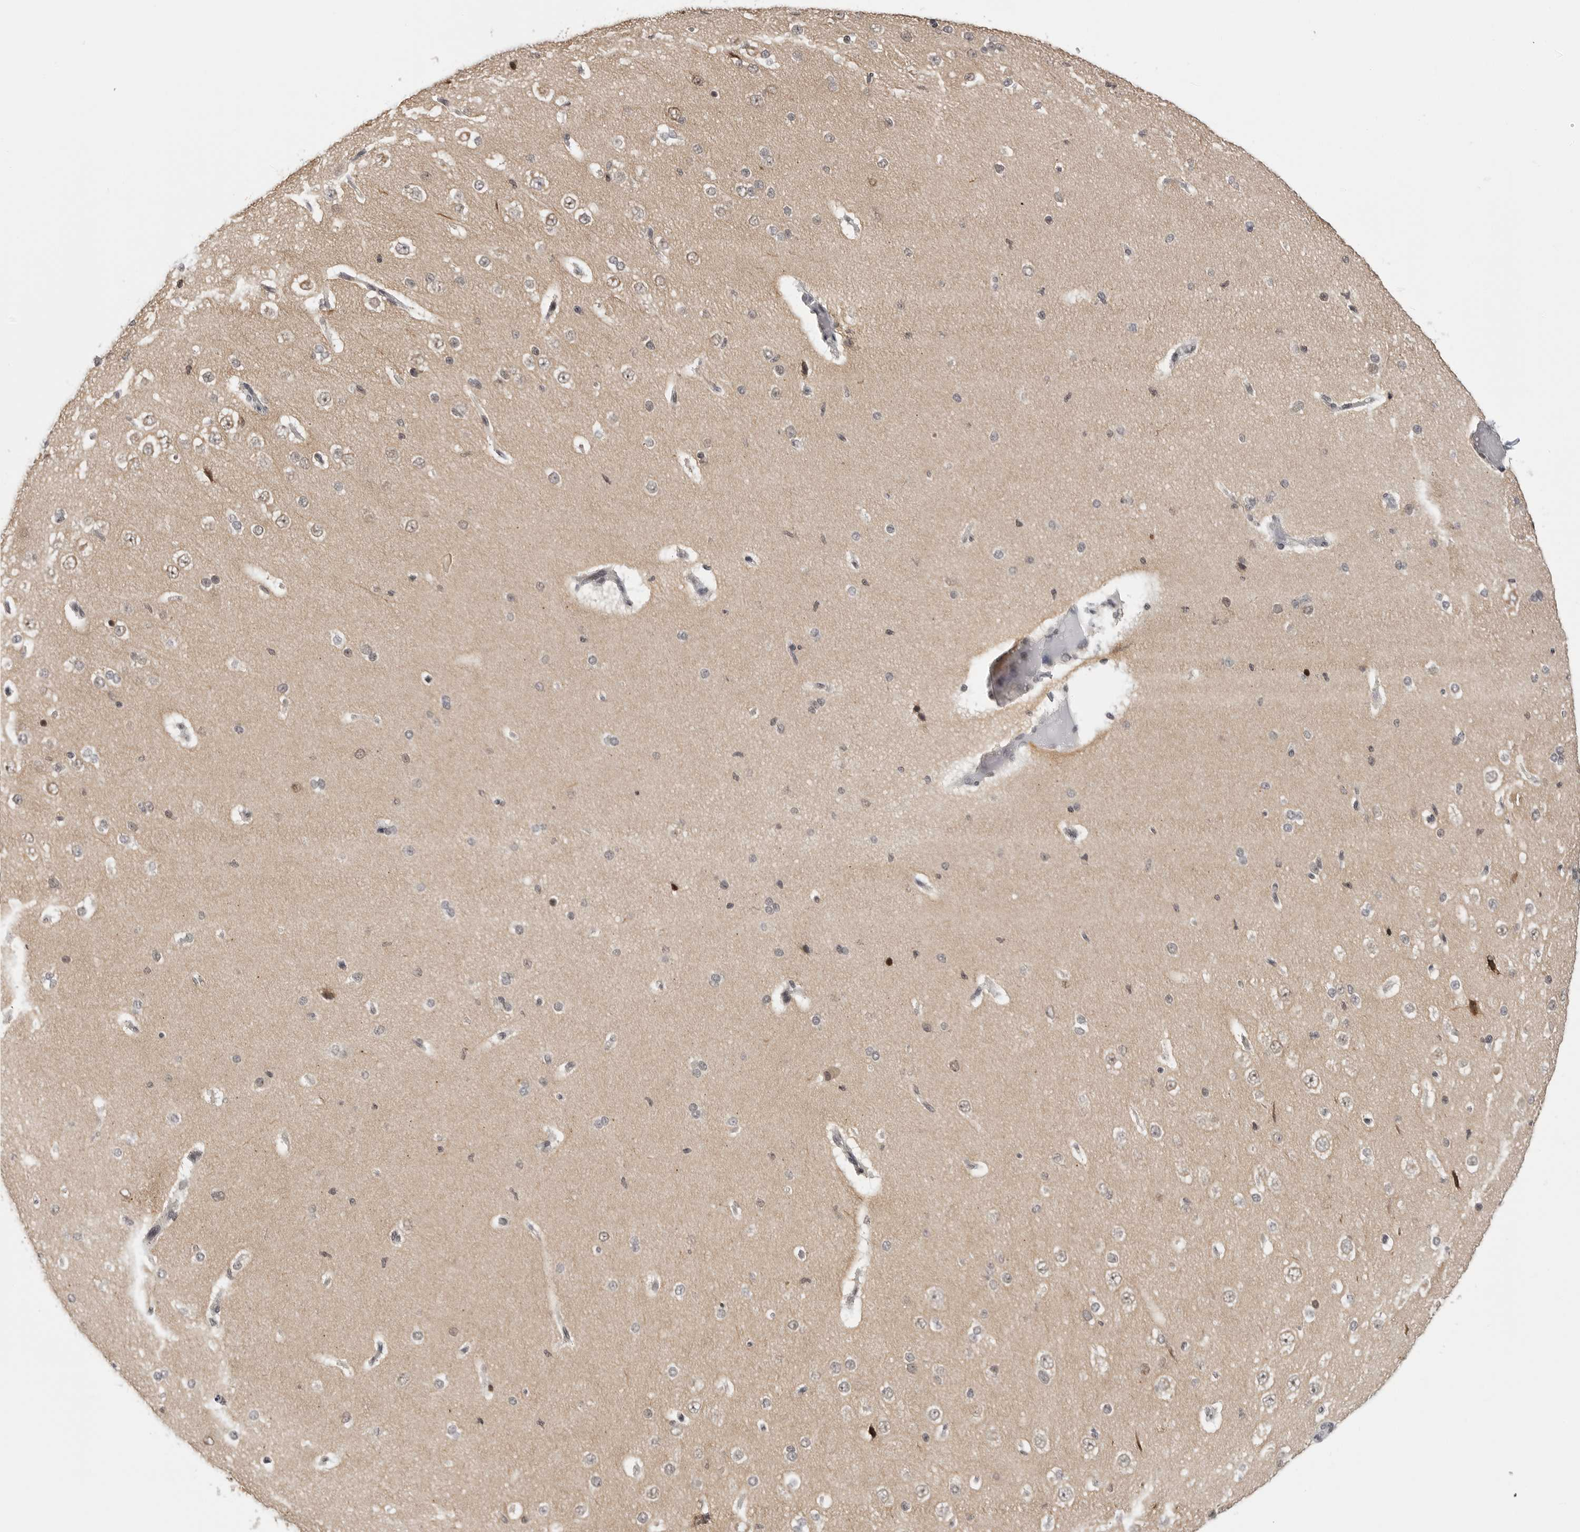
{"staining": {"intensity": "weak", "quantity": "25%-75%", "location": "nuclear"}, "tissue": "cerebral cortex", "cell_type": "Endothelial cells", "image_type": "normal", "snomed": [{"axis": "morphology", "description": "Normal tissue, NOS"}, {"axis": "morphology", "description": "Developmental malformation"}, {"axis": "topography", "description": "Cerebral cortex"}], "caption": "Protein staining displays weak nuclear expression in about 25%-75% of endothelial cells in normal cerebral cortex. The protein is shown in brown color, while the nuclei are stained blue.", "gene": "PRDM10", "patient": {"sex": "female", "age": 30}}